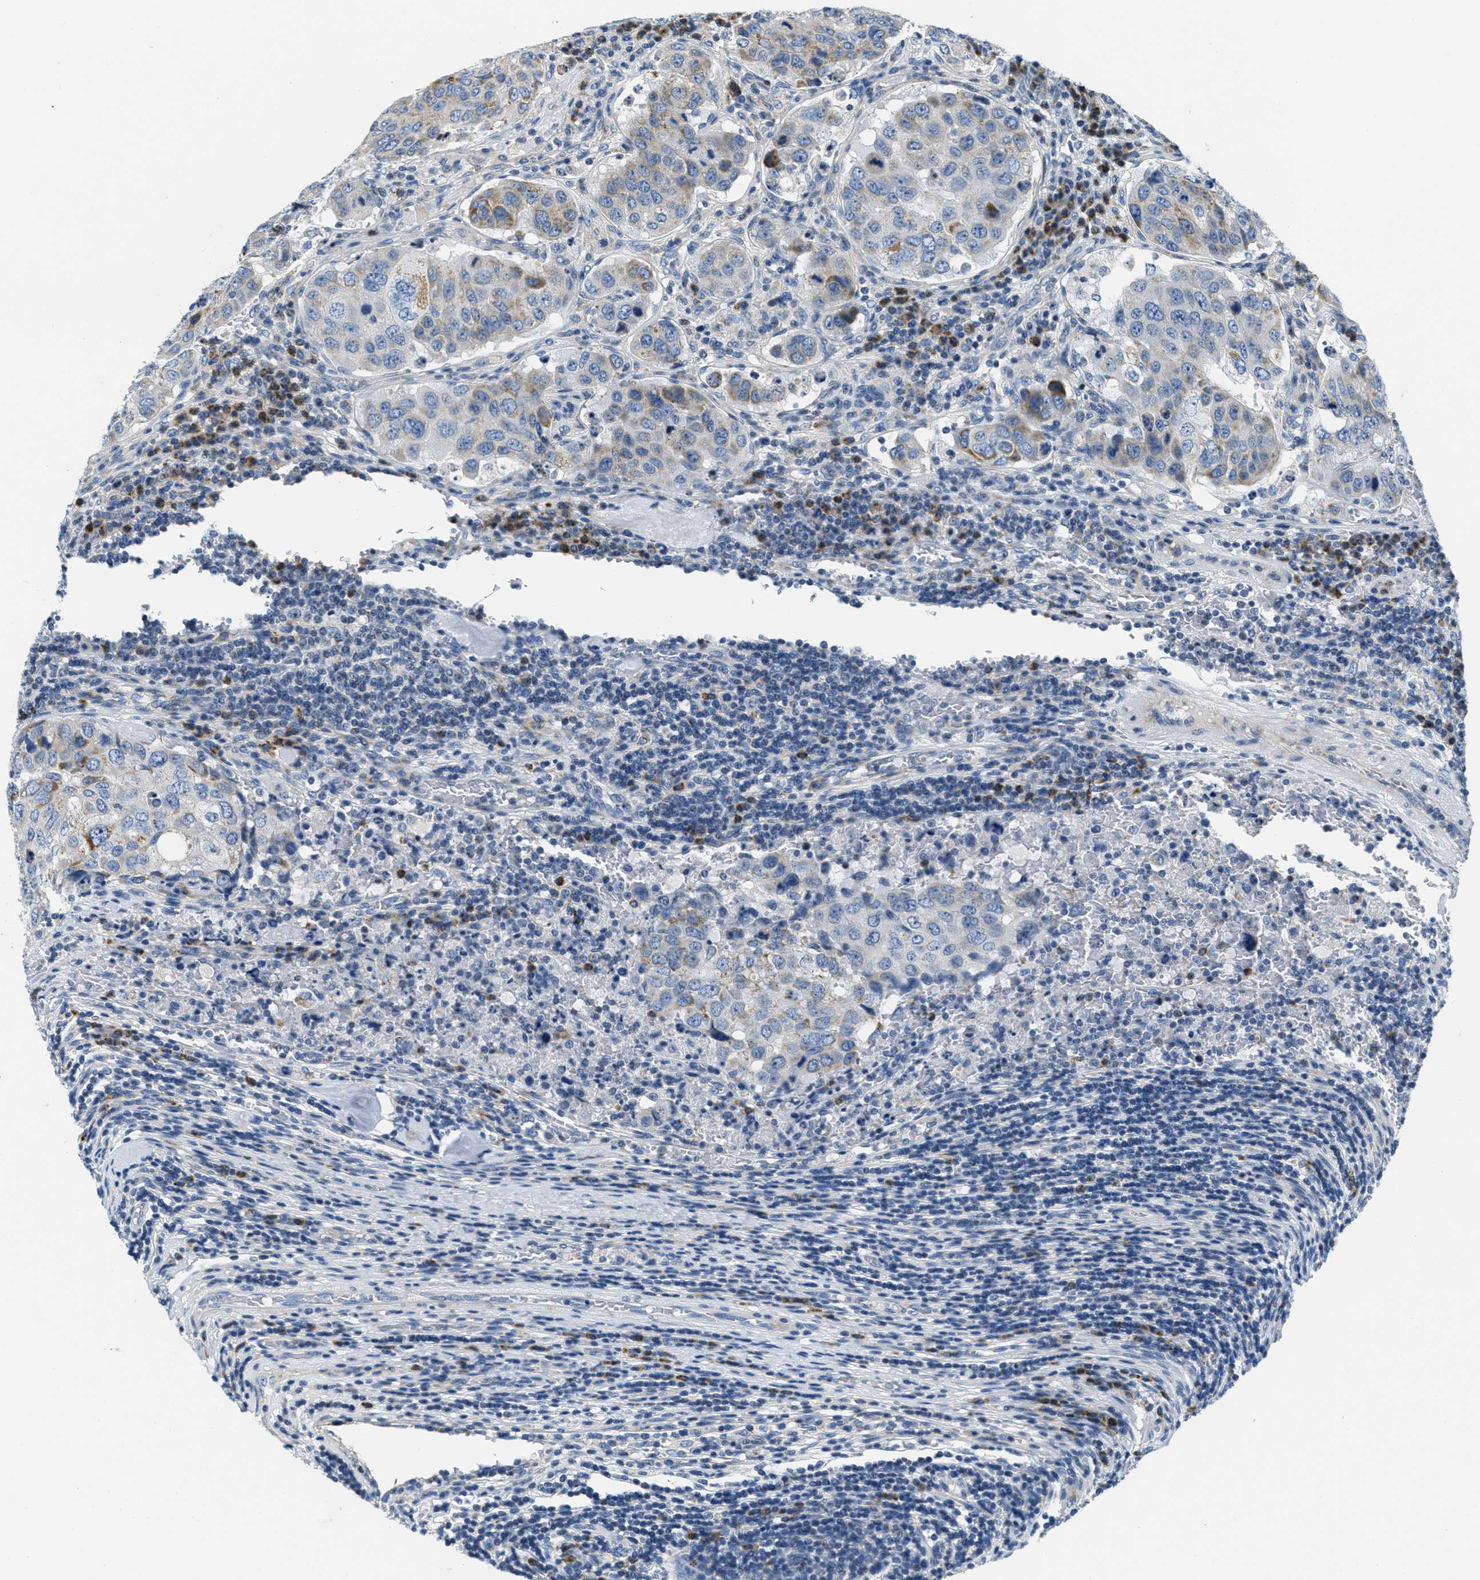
{"staining": {"intensity": "moderate", "quantity": "<25%", "location": "cytoplasmic/membranous"}, "tissue": "urothelial cancer", "cell_type": "Tumor cells", "image_type": "cancer", "snomed": [{"axis": "morphology", "description": "Urothelial carcinoma, High grade"}, {"axis": "topography", "description": "Lymph node"}, {"axis": "topography", "description": "Urinary bladder"}], "caption": "Approximately <25% of tumor cells in urothelial cancer exhibit moderate cytoplasmic/membranous protein staining as visualized by brown immunohistochemical staining.", "gene": "CA4", "patient": {"sex": "male", "age": 51}}